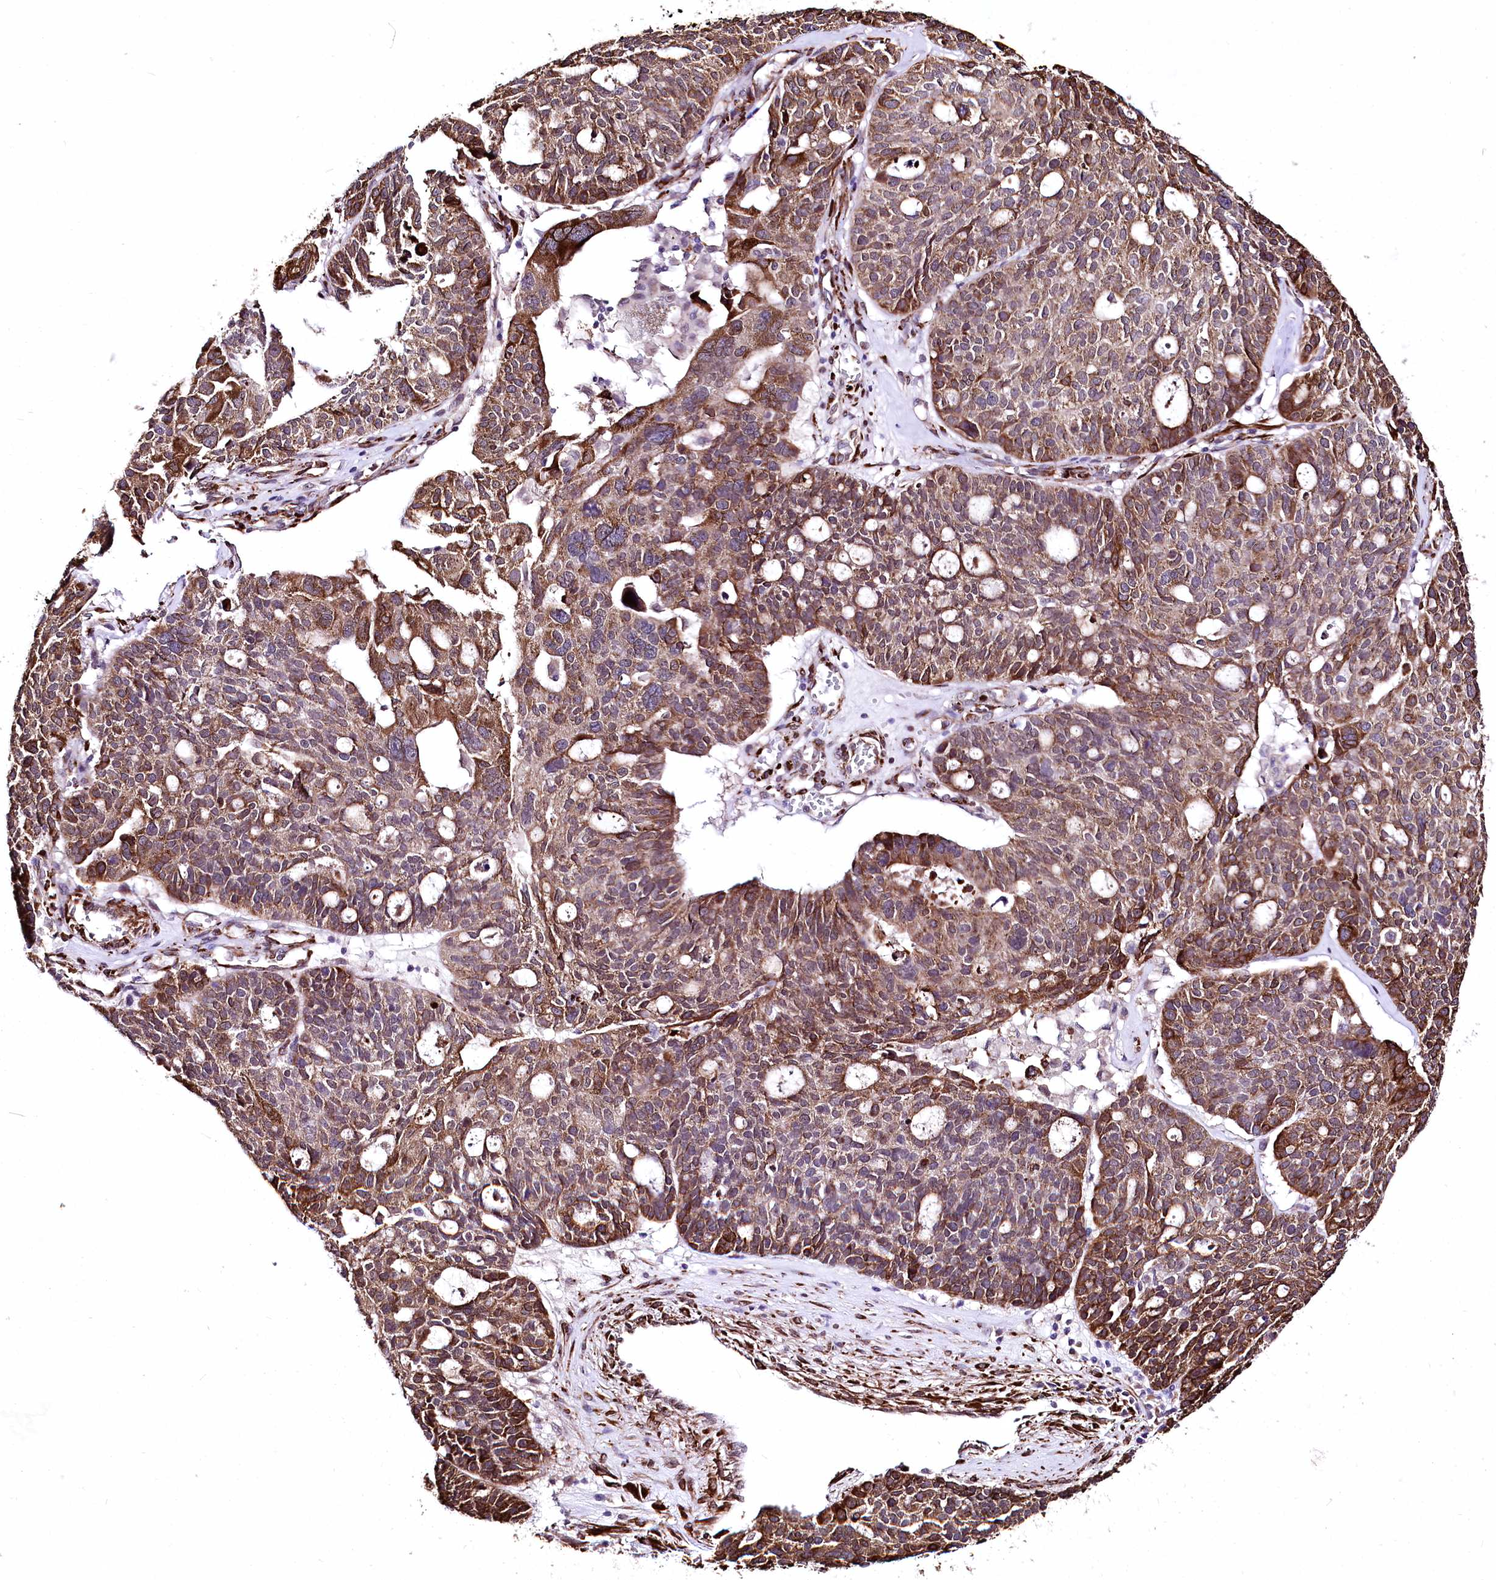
{"staining": {"intensity": "moderate", "quantity": ">75%", "location": "cytoplasmic/membranous"}, "tissue": "ovarian cancer", "cell_type": "Tumor cells", "image_type": "cancer", "snomed": [{"axis": "morphology", "description": "Cystadenocarcinoma, serous, NOS"}, {"axis": "topography", "description": "Ovary"}], "caption": "DAB (3,3'-diaminobenzidine) immunohistochemical staining of human ovarian cancer displays moderate cytoplasmic/membranous protein staining in approximately >75% of tumor cells. Using DAB (brown) and hematoxylin (blue) stains, captured at high magnification using brightfield microscopy.", "gene": "WWC1", "patient": {"sex": "female", "age": 59}}